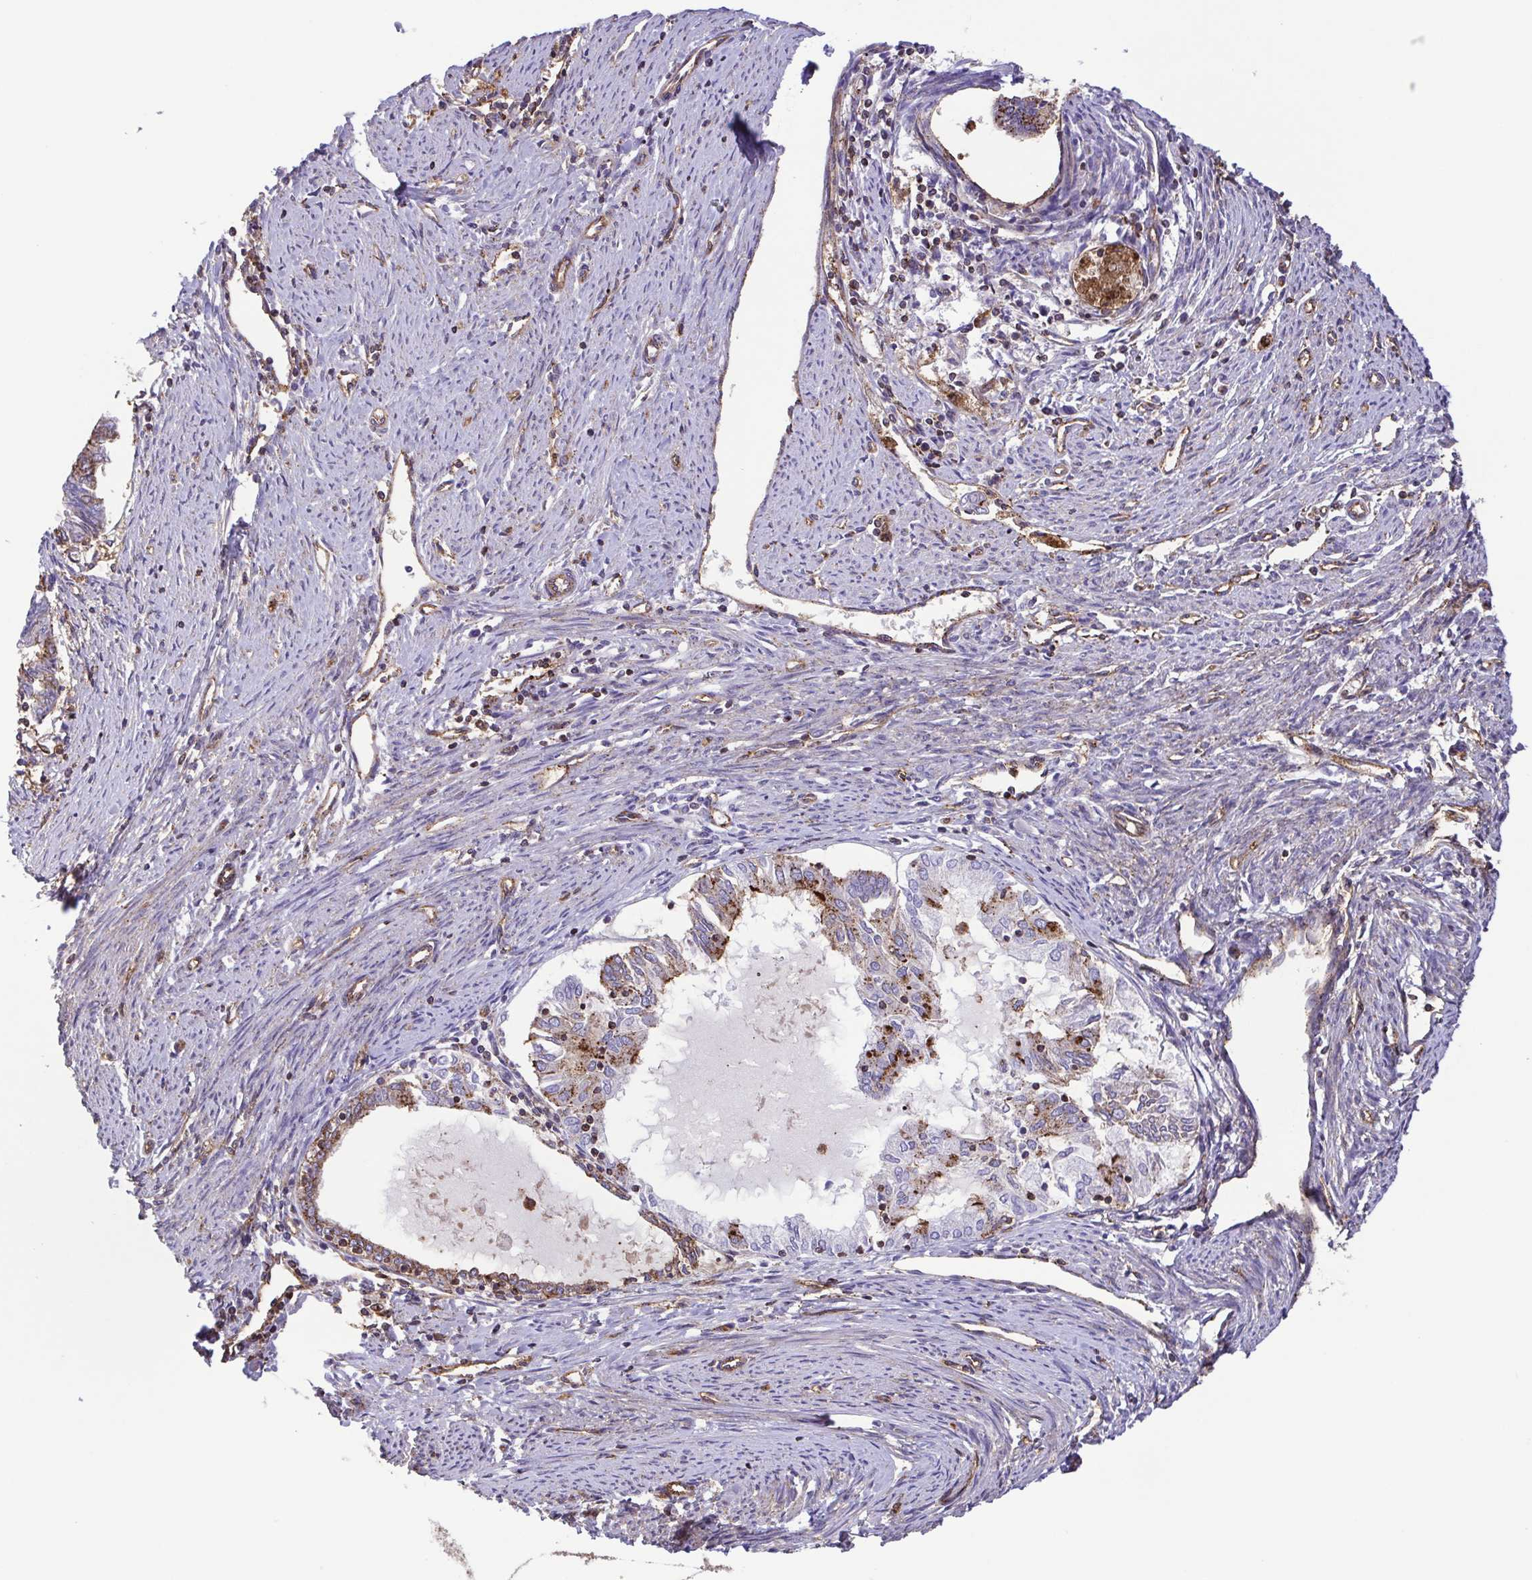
{"staining": {"intensity": "strong", "quantity": "<25%", "location": "cytoplasmic/membranous"}, "tissue": "endometrial cancer", "cell_type": "Tumor cells", "image_type": "cancer", "snomed": [{"axis": "morphology", "description": "Adenocarcinoma, NOS"}, {"axis": "topography", "description": "Endometrium"}], "caption": "There is medium levels of strong cytoplasmic/membranous expression in tumor cells of adenocarcinoma (endometrial), as demonstrated by immunohistochemical staining (brown color).", "gene": "CHMP1B", "patient": {"sex": "female", "age": 79}}